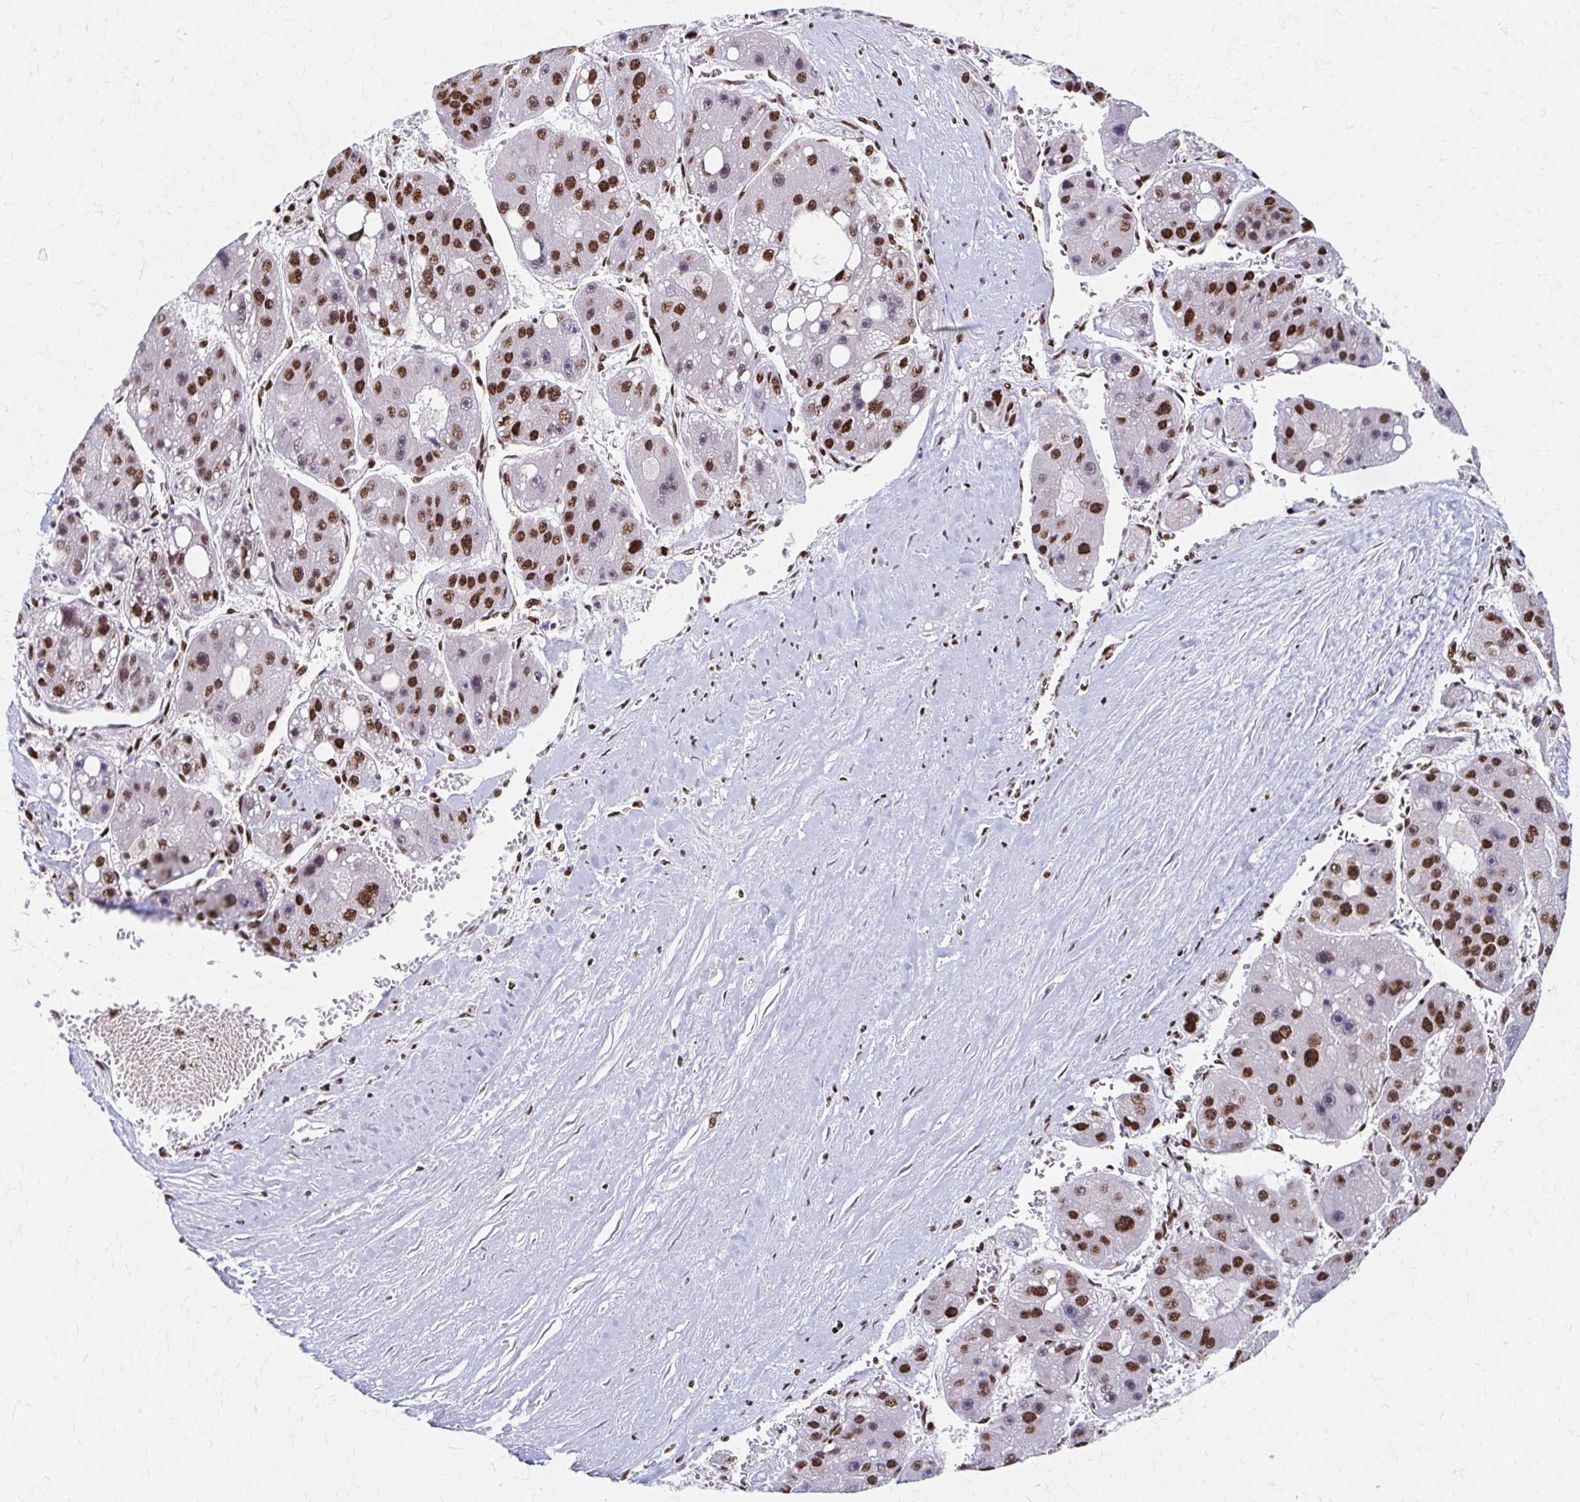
{"staining": {"intensity": "strong", "quantity": "25%-75%", "location": "nuclear"}, "tissue": "liver cancer", "cell_type": "Tumor cells", "image_type": "cancer", "snomed": [{"axis": "morphology", "description": "Carcinoma, Hepatocellular, NOS"}, {"axis": "topography", "description": "Liver"}], "caption": "Immunohistochemical staining of hepatocellular carcinoma (liver) exhibits high levels of strong nuclear positivity in approximately 25%-75% of tumor cells. (DAB (3,3'-diaminobenzidine) IHC with brightfield microscopy, high magnification).", "gene": "CNKSR3", "patient": {"sex": "female", "age": 61}}